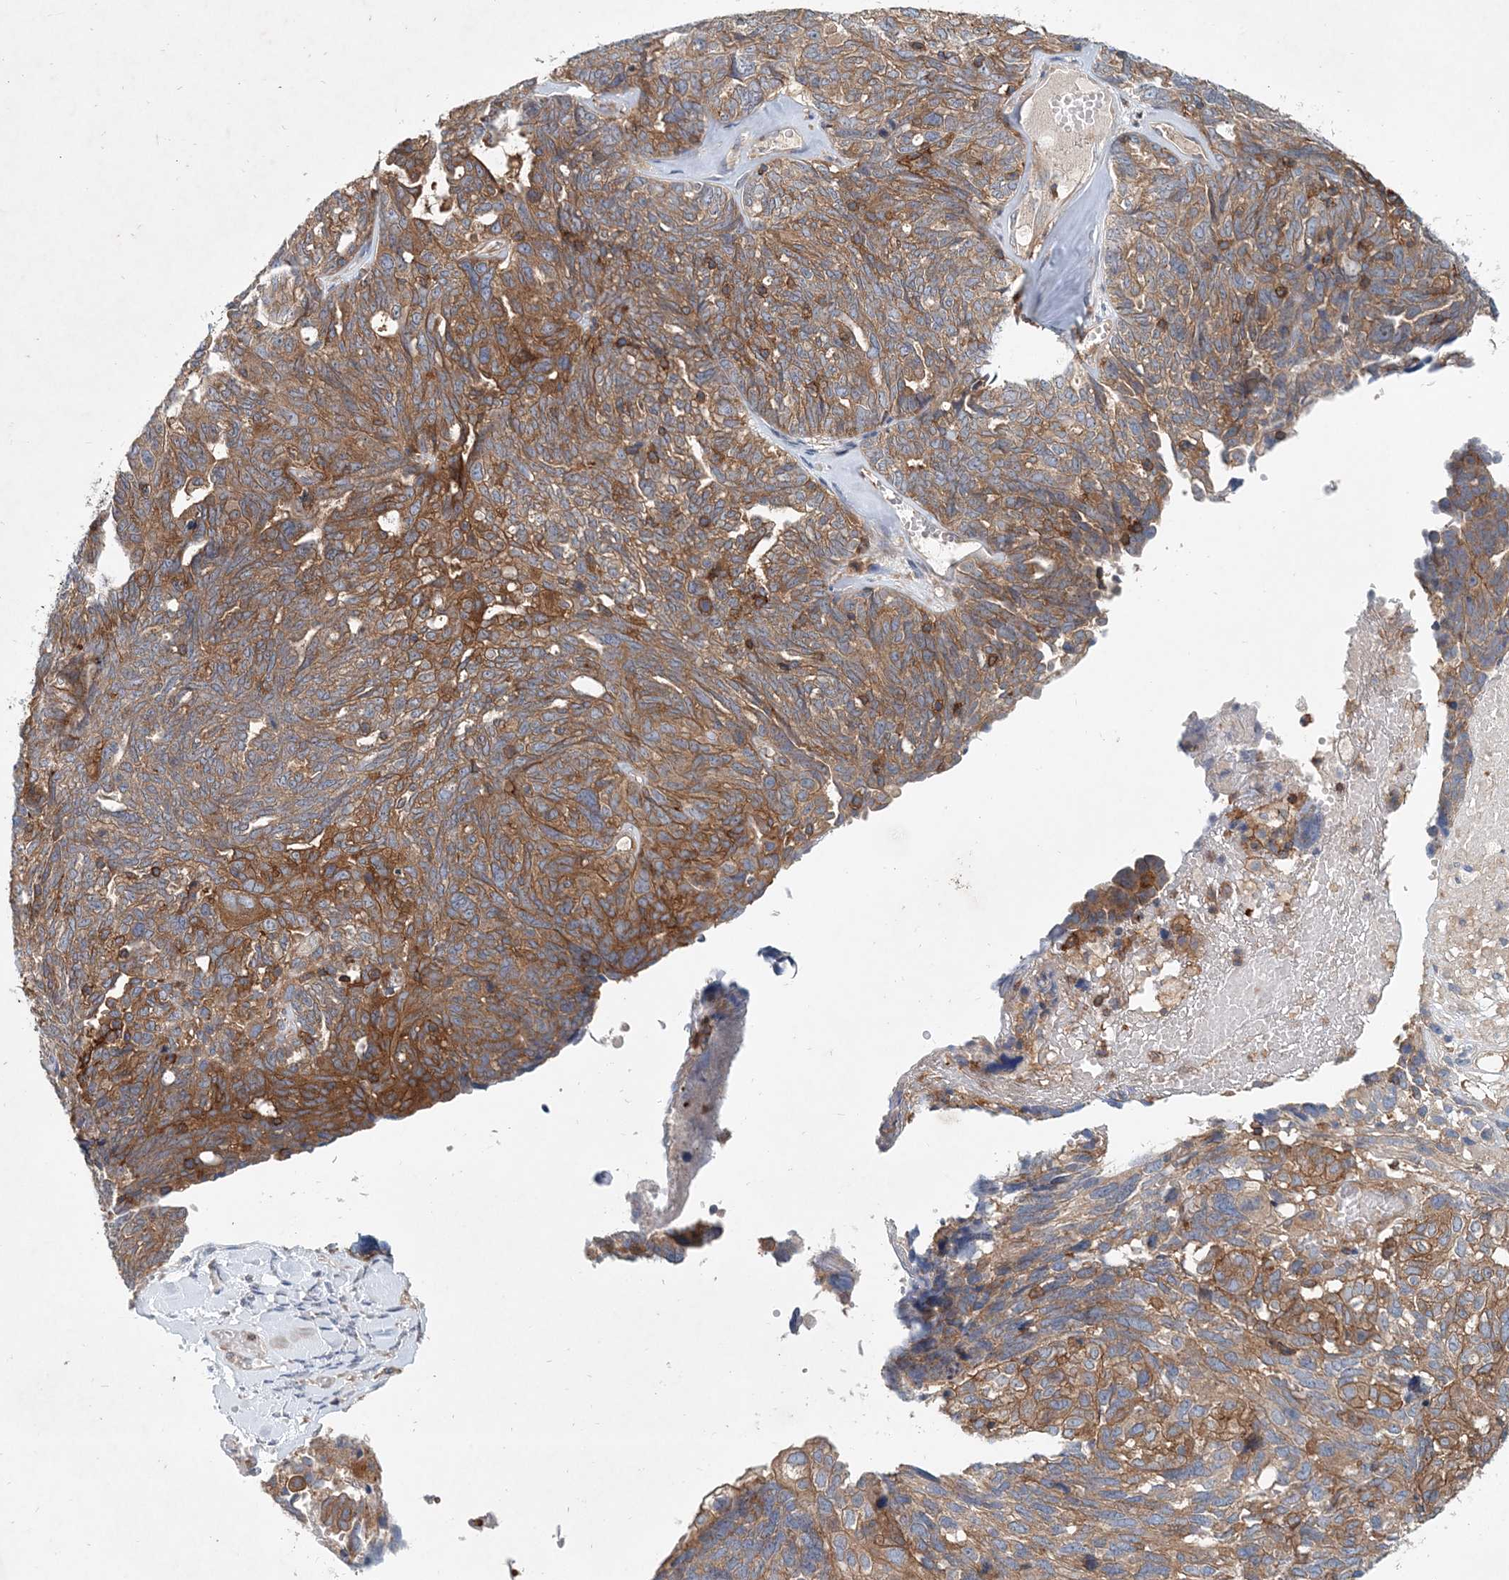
{"staining": {"intensity": "moderate", "quantity": ">75%", "location": "cytoplasmic/membranous"}, "tissue": "ovarian cancer", "cell_type": "Tumor cells", "image_type": "cancer", "snomed": [{"axis": "morphology", "description": "Cystadenocarcinoma, serous, NOS"}, {"axis": "topography", "description": "Ovary"}], "caption": "Immunohistochemical staining of human ovarian cancer (serous cystadenocarcinoma) displays medium levels of moderate cytoplasmic/membranous positivity in about >75% of tumor cells.", "gene": "P2RY10", "patient": {"sex": "female", "age": 79}}